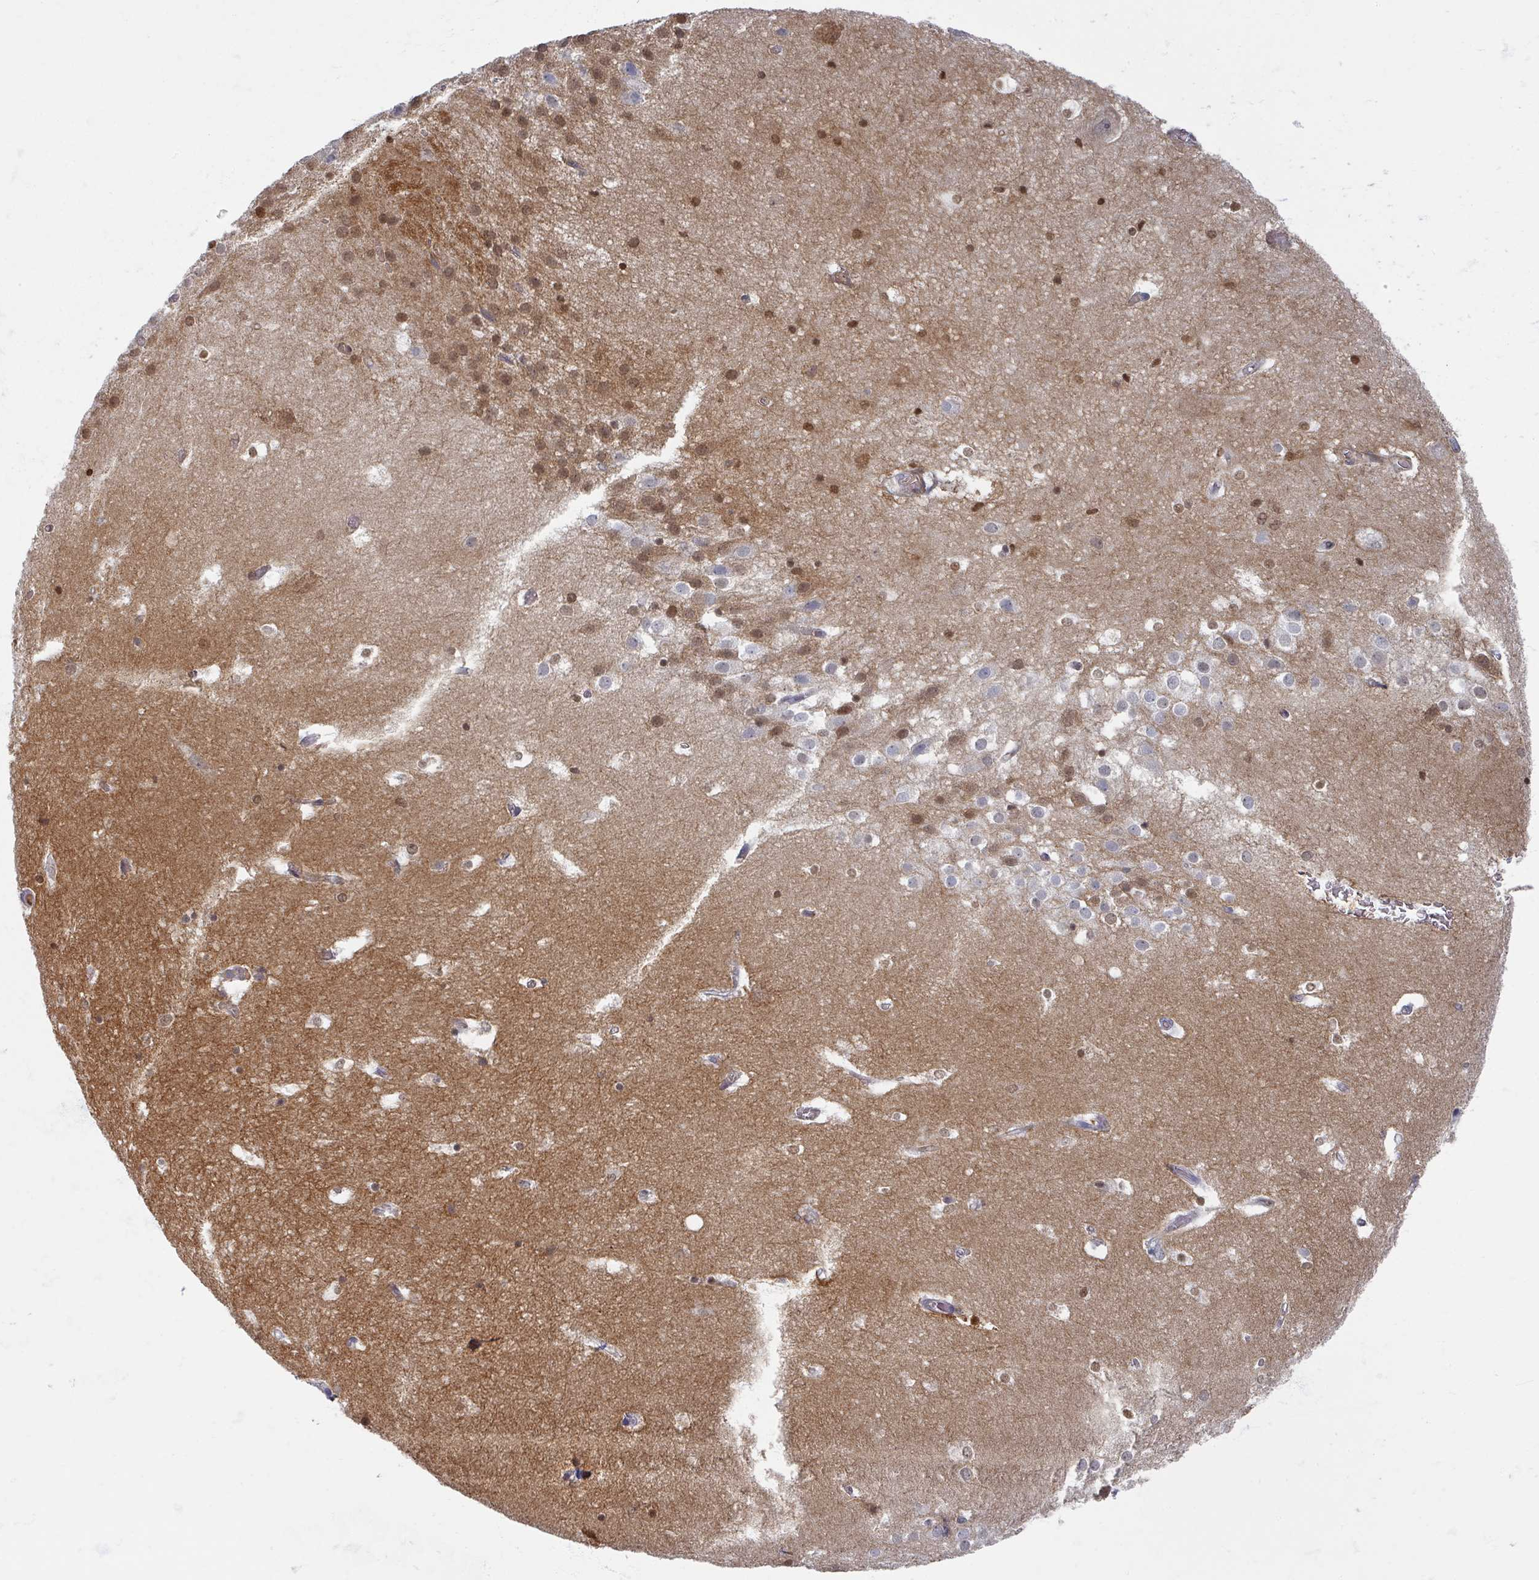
{"staining": {"intensity": "strong", "quantity": "25%-75%", "location": "nuclear"}, "tissue": "hippocampus", "cell_type": "Glial cells", "image_type": "normal", "snomed": [{"axis": "morphology", "description": "Normal tissue, NOS"}, {"axis": "topography", "description": "Hippocampus"}], "caption": "This is an image of IHC staining of benign hippocampus, which shows strong expression in the nuclear of glial cells.", "gene": "OMG", "patient": {"sex": "female", "age": 52}}